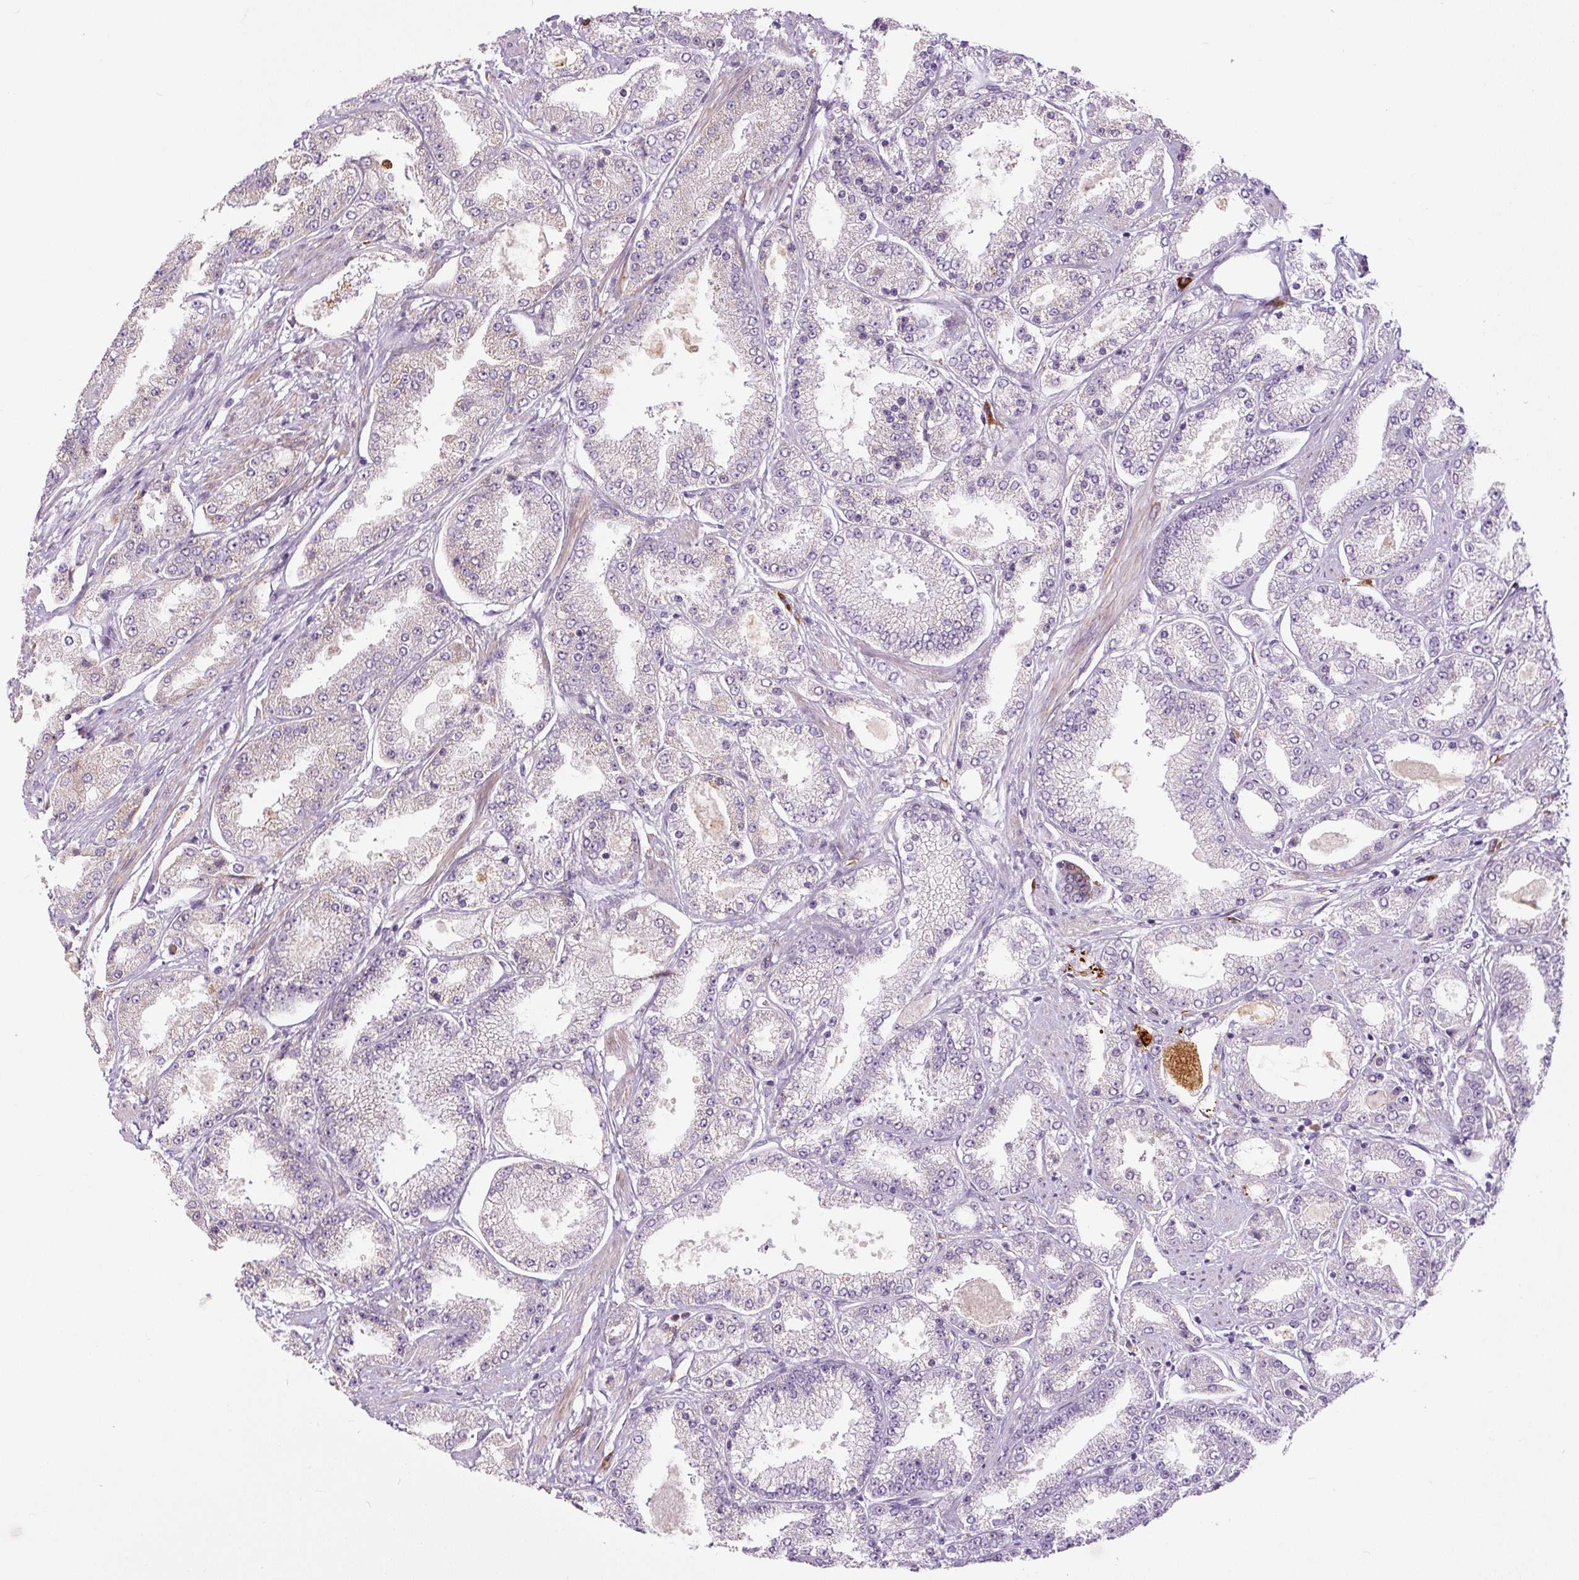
{"staining": {"intensity": "negative", "quantity": "none", "location": "none"}, "tissue": "prostate cancer", "cell_type": "Tumor cells", "image_type": "cancer", "snomed": [{"axis": "morphology", "description": "Adenocarcinoma, High grade"}, {"axis": "topography", "description": "Prostate"}], "caption": "Tumor cells are negative for brown protein staining in prostate cancer (high-grade adenocarcinoma). (DAB immunohistochemistry, high magnification).", "gene": "FUT10", "patient": {"sex": "male", "age": 69}}